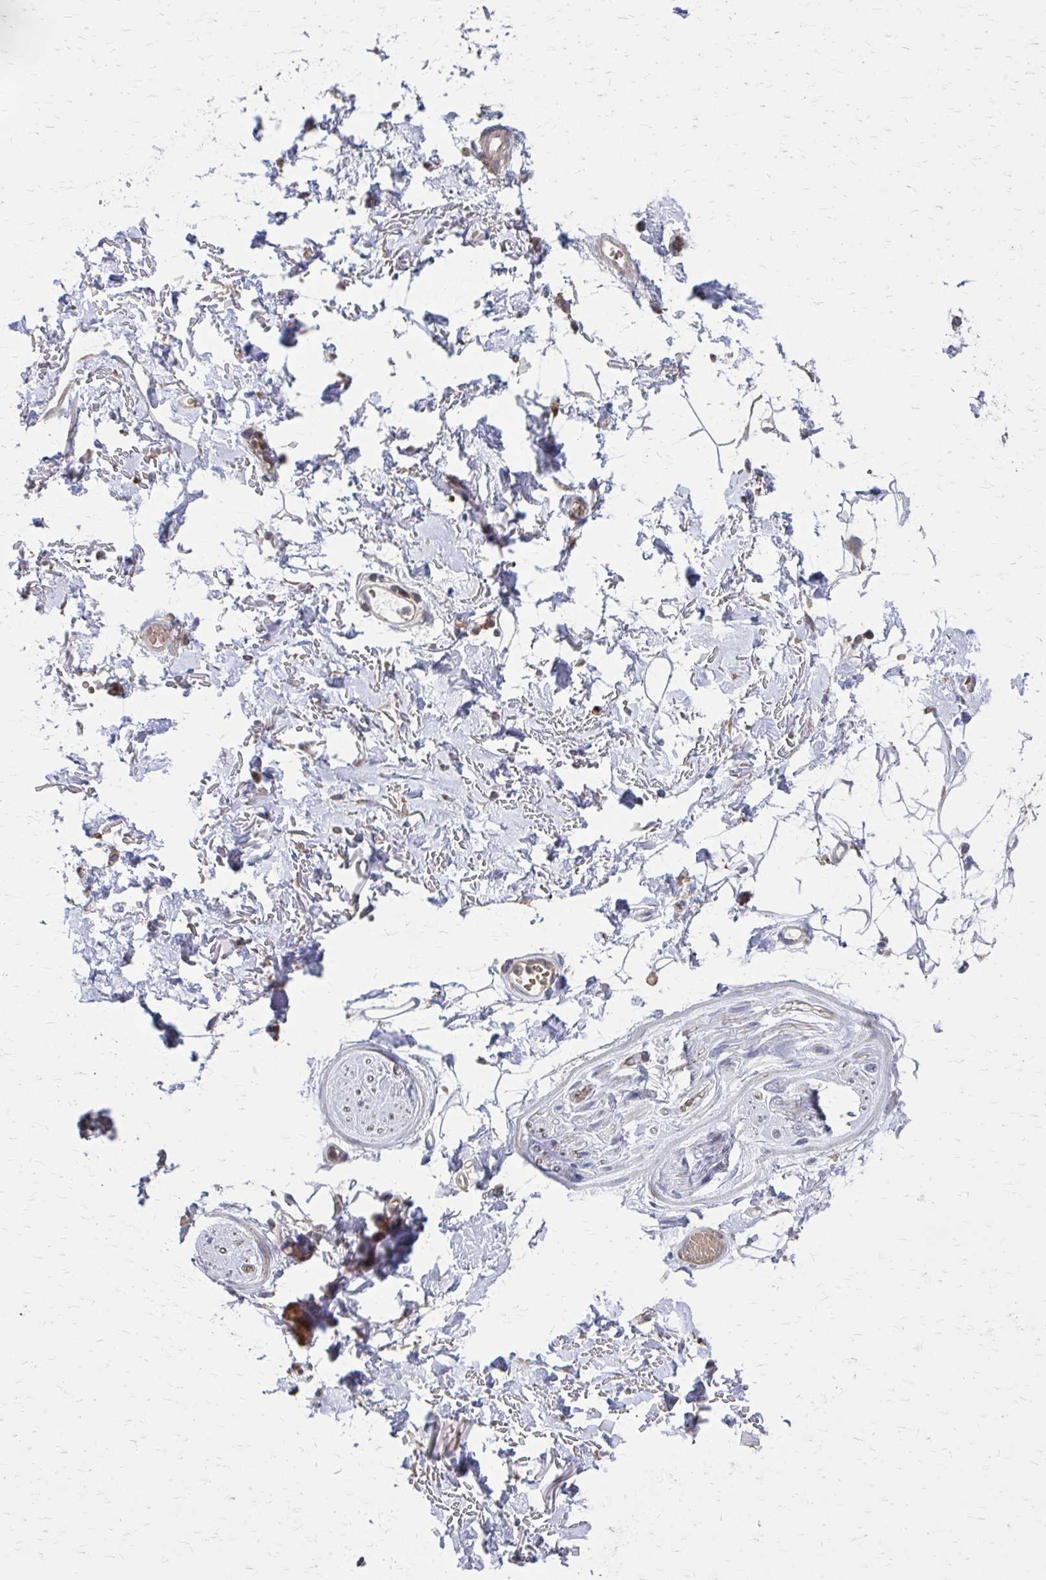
{"staining": {"intensity": "weak", "quantity": "<25%", "location": "cytoplasmic/membranous"}, "tissue": "adipose tissue", "cell_type": "Adipocytes", "image_type": "normal", "snomed": [{"axis": "morphology", "description": "Normal tissue, NOS"}, {"axis": "topography", "description": "Anal"}, {"axis": "topography", "description": "Peripheral nerve tissue"}], "caption": "Immunohistochemistry (IHC) of normal human adipose tissue displays no positivity in adipocytes.", "gene": "MMP14", "patient": {"sex": "male", "age": 78}}